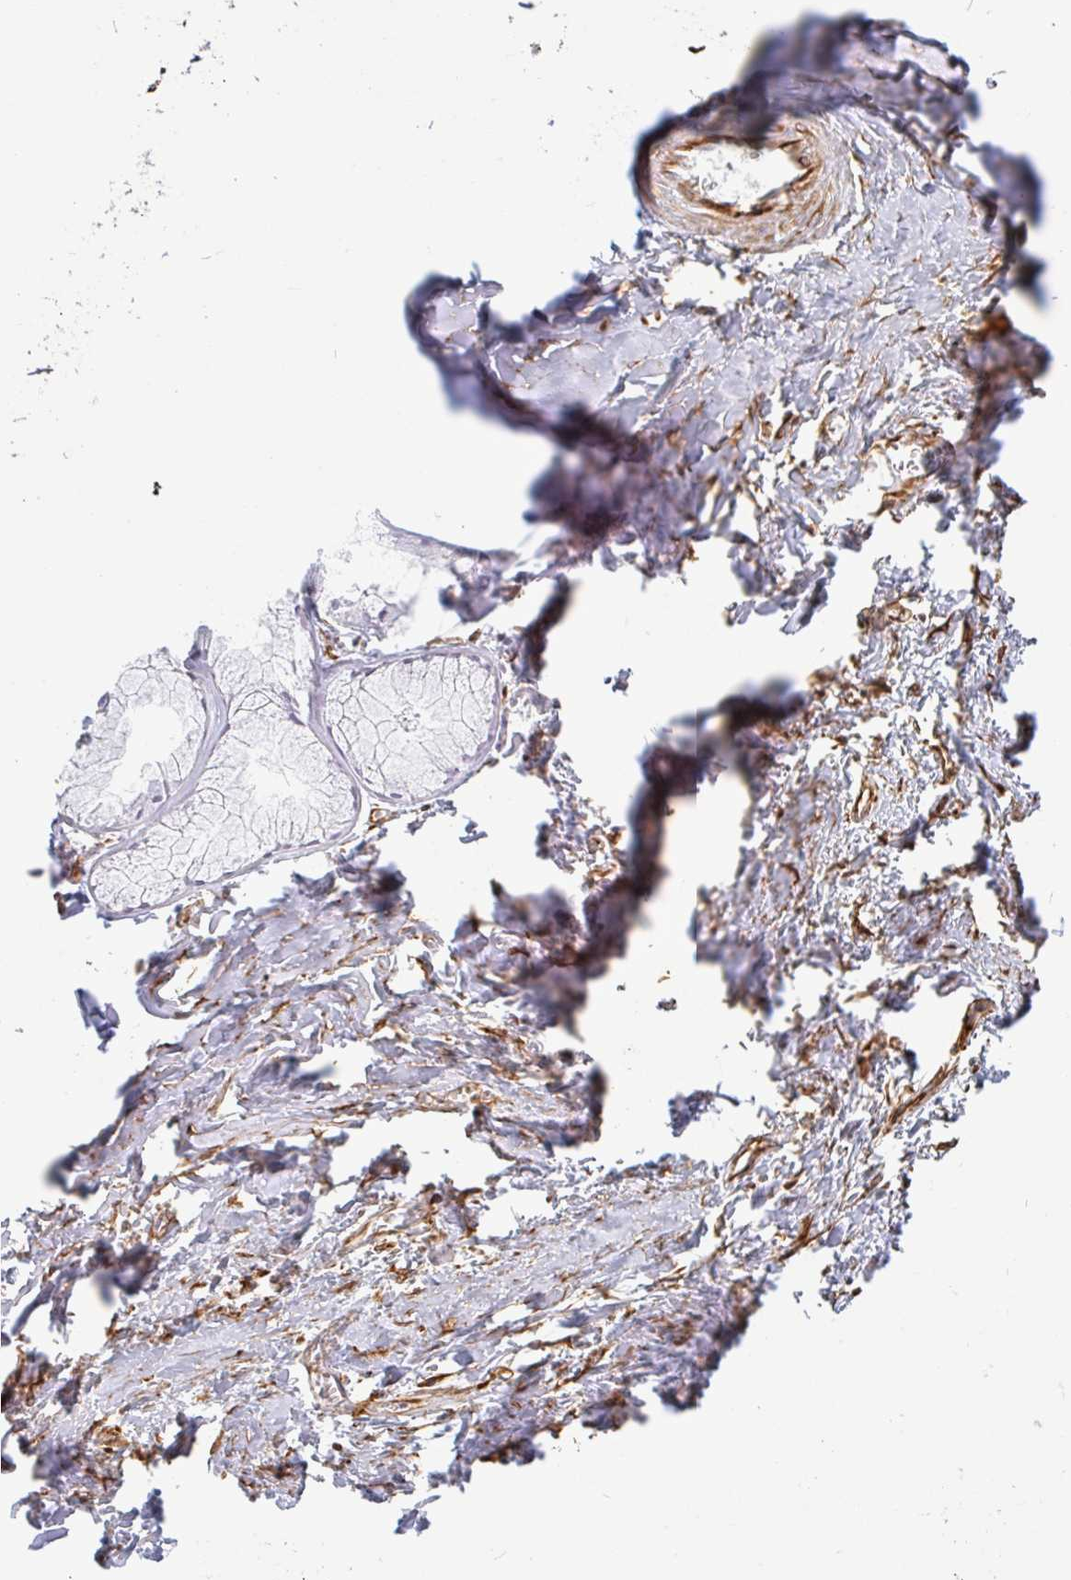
{"staining": {"intensity": "strong", "quantity": ">75%", "location": "cytoplasmic/membranous"}, "tissue": "soft tissue", "cell_type": "Chondrocytes", "image_type": "normal", "snomed": [{"axis": "morphology", "description": "Normal tissue, NOS"}, {"axis": "topography", "description": "Cartilage tissue"}], "caption": "IHC of normal soft tissue shows high levels of strong cytoplasmic/membranous expression in about >75% of chondrocytes. Nuclei are stained in blue.", "gene": "PPFIA1", "patient": {"sex": "male", "age": 57}}